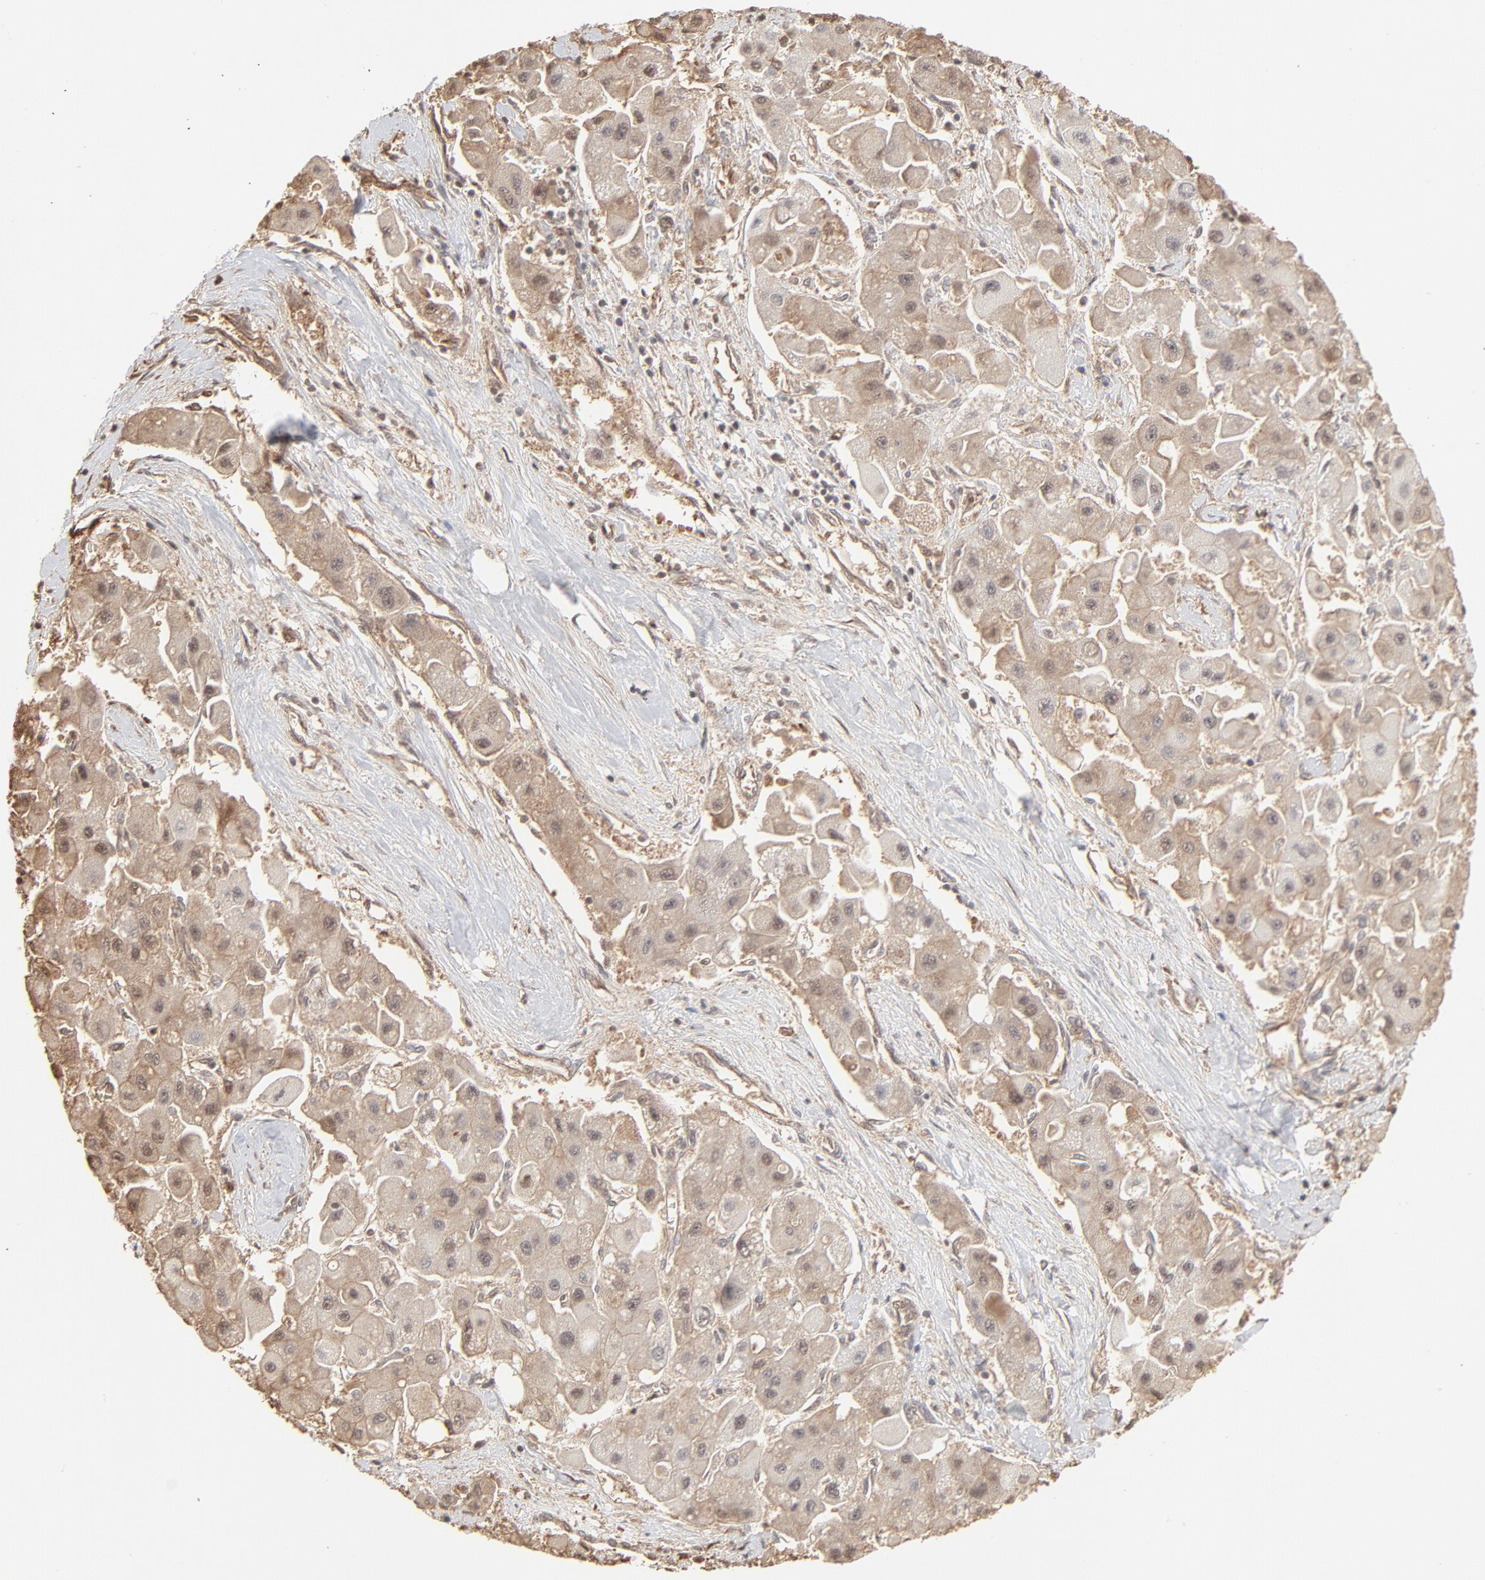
{"staining": {"intensity": "moderate", "quantity": ">75%", "location": "cytoplasmic/membranous"}, "tissue": "liver cancer", "cell_type": "Tumor cells", "image_type": "cancer", "snomed": [{"axis": "morphology", "description": "Carcinoma, Hepatocellular, NOS"}, {"axis": "topography", "description": "Liver"}], "caption": "Protein expression by immunohistochemistry displays moderate cytoplasmic/membranous expression in approximately >75% of tumor cells in liver cancer (hepatocellular carcinoma).", "gene": "PPP2CA", "patient": {"sex": "male", "age": 24}}